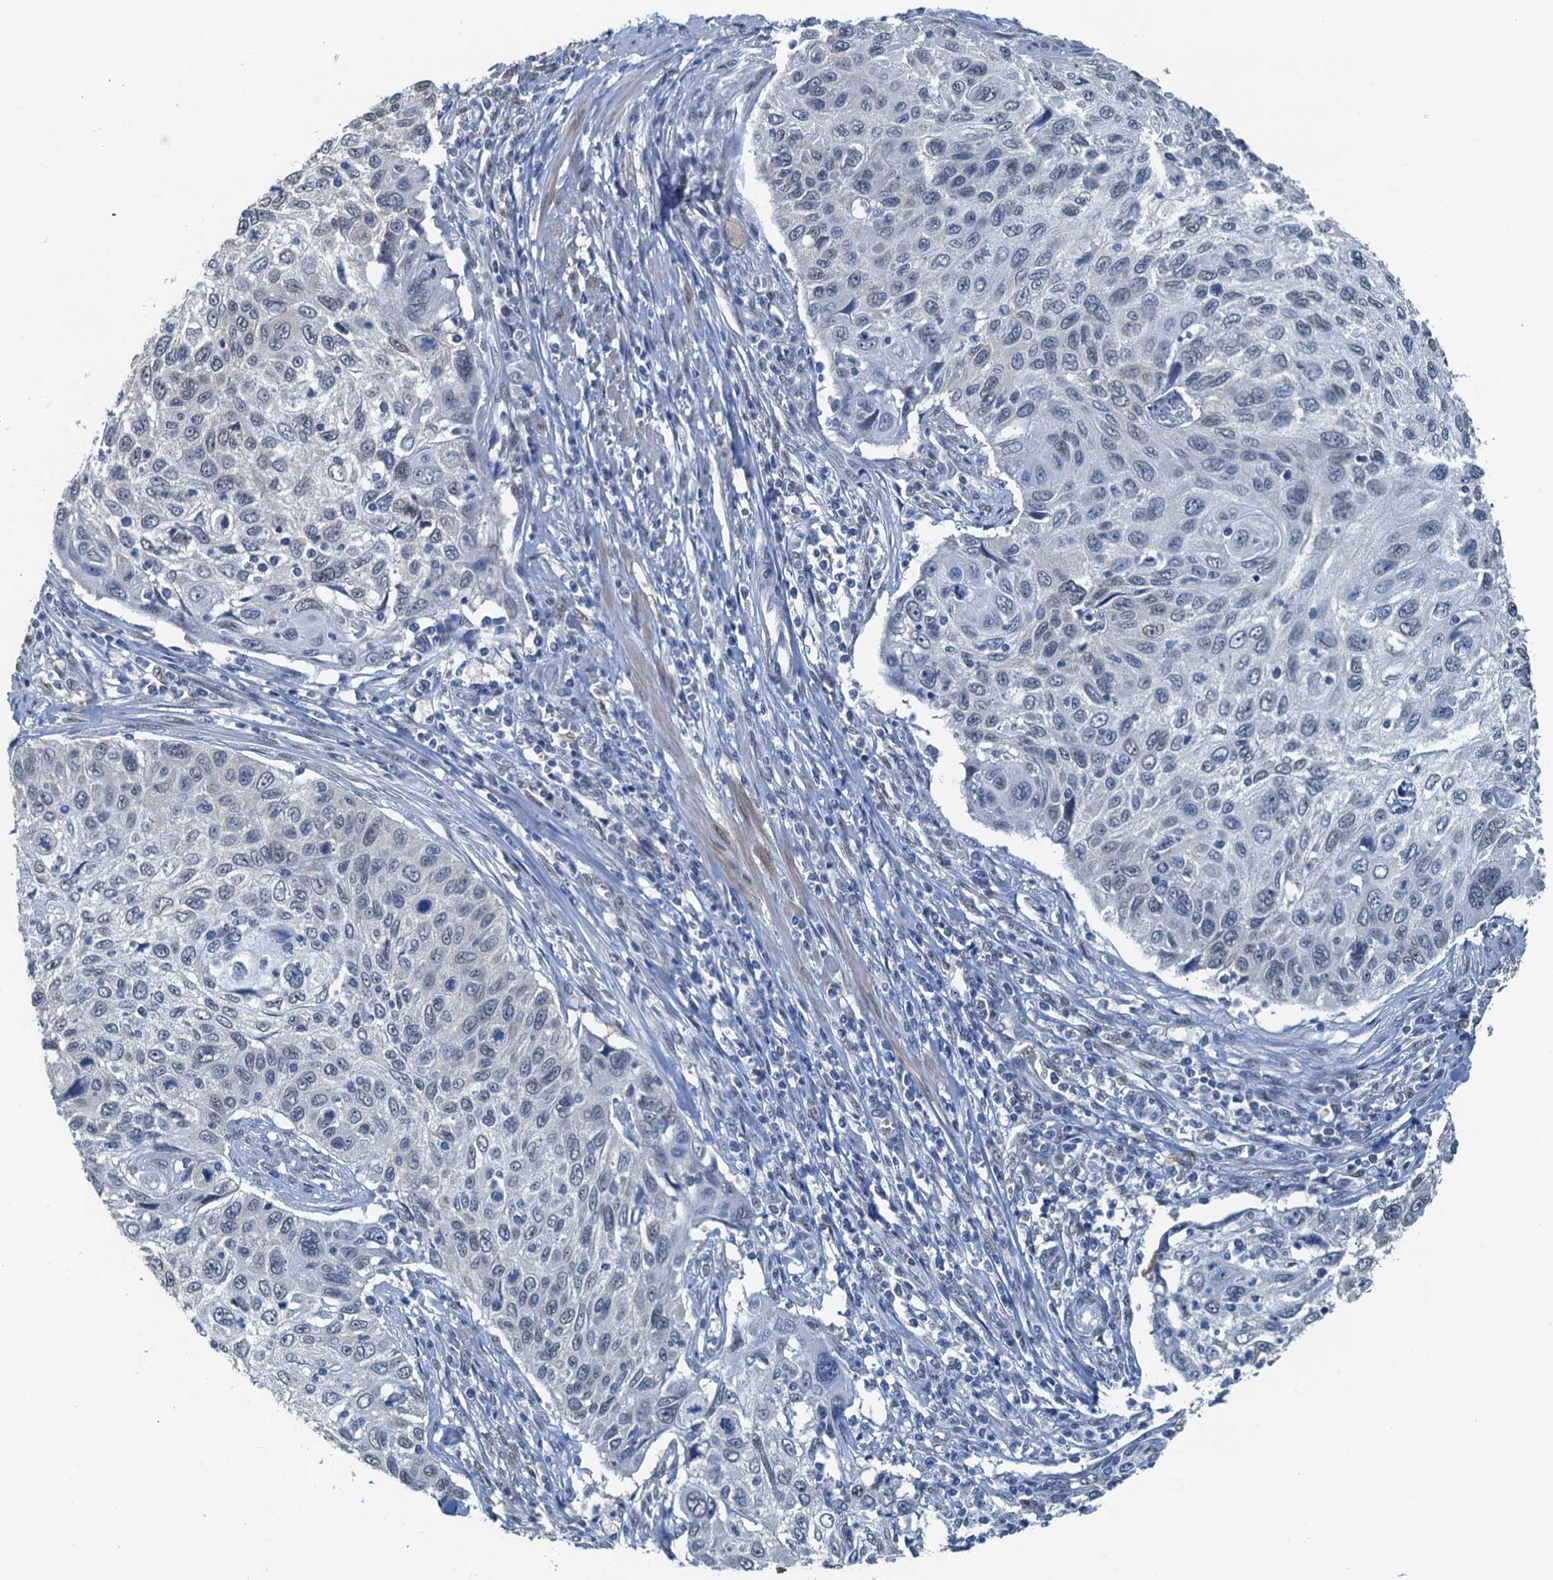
{"staining": {"intensity": "negative", "quantity": "none", "location": "none"}, "tissue": "cervical cancer", "cell_type": "Tumor cells", "image_type": "cancer", "snomed": [{"axis": "morphology", "description": "Squamous cell carcinoma, NOS"}, {"axis": "topography", "description": "Cervix"}], "caption": "Cervical cancer (squamous cell carcinoma) stained for a protein using immunohistochemistry (IHC) demonstrates no expression tumor cells.", "gene": "AHCY", "patient": {"sex": "female", "age": 70}}